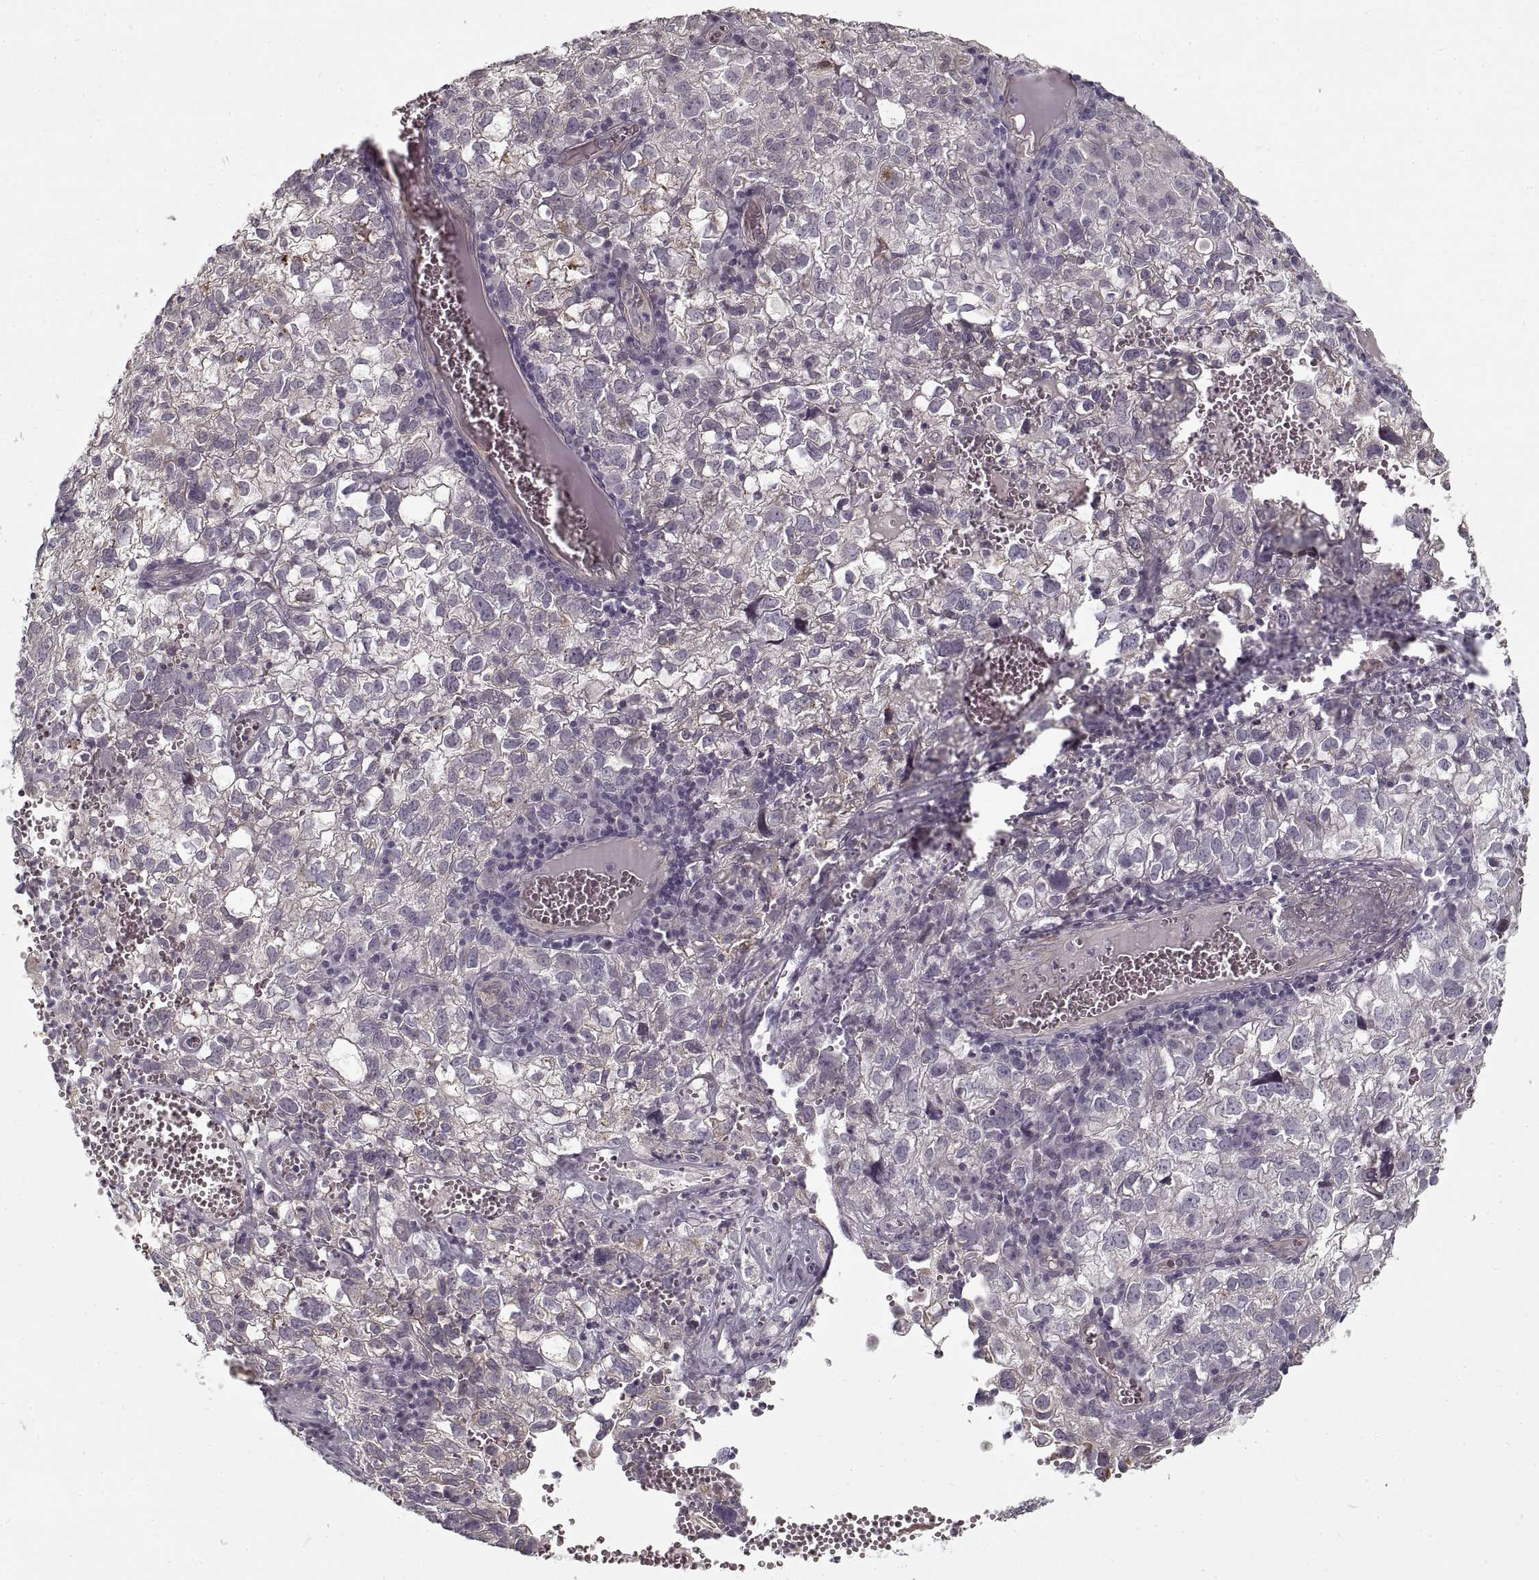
{"staining": {"intensity": "negative", "quantity": "none", "location": "none"}, "tissue": "cervical cancer", "cell_type": "Tumor cells", "image_type": "cancer", "snomed": [{"axis": "morphology", "description": "Squamous cell carcinoma, NOS"}, {"axis": "topography", "description": "Cervix"}], "caption": "The micrograph shows no significant positivity in tumor cells of squamous cell carcinoma (cervical).", "gene": "LAMB2", "patient": {"sex": "female", "age": 55}}